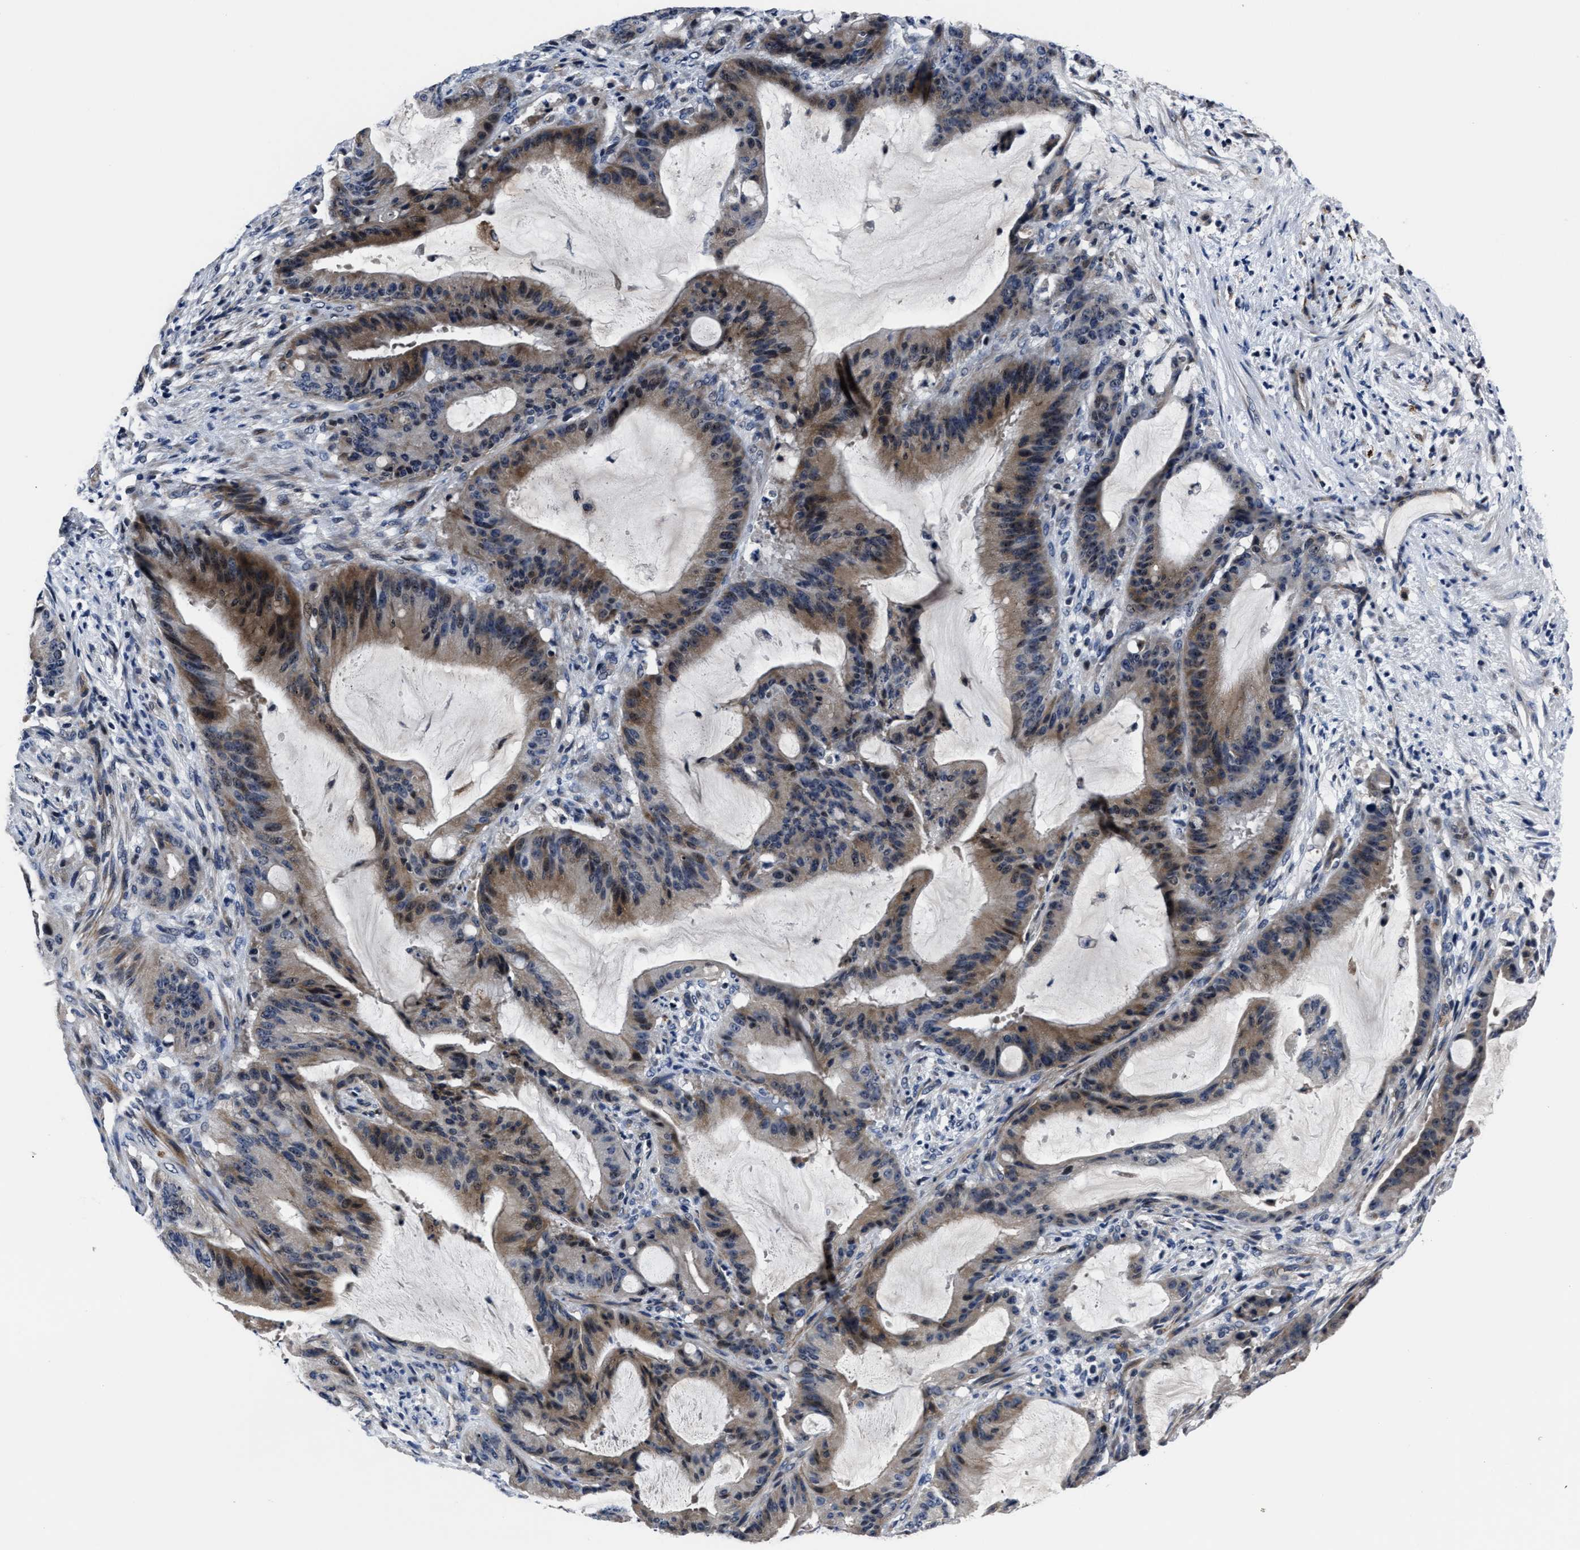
{"staining": {"intensity": "moderate", "quantity": ">75%", "location": "cytoplasmic/membranous"}, "tissue": "liver cancer", "cell_type": "Tumor cells", "image_type": "cancer", "snomed": [{"axis": "morphology", "description": "Normal tissue, NOS"}, {"axis": "morphology", "description": "Cholangiocarcinoma"}, {"axis": "topography", "description": "Liver"}, {"axis": "topography", "description": "Peripheral nerve tissue"}], "caption": "Immunohistochemistry (IHC) (DAB) staining of human liver cholangiocarcinoma shows moderate cytoplasmic/membranous protein positivity in approximately >75% of tumor cells. Immunohistochemistry (IHC) stains the protein of interest in brown and the nuclei are stained blue.", "gene": "RSBN1L", "patient": {"sex": "female", "age": 73}}